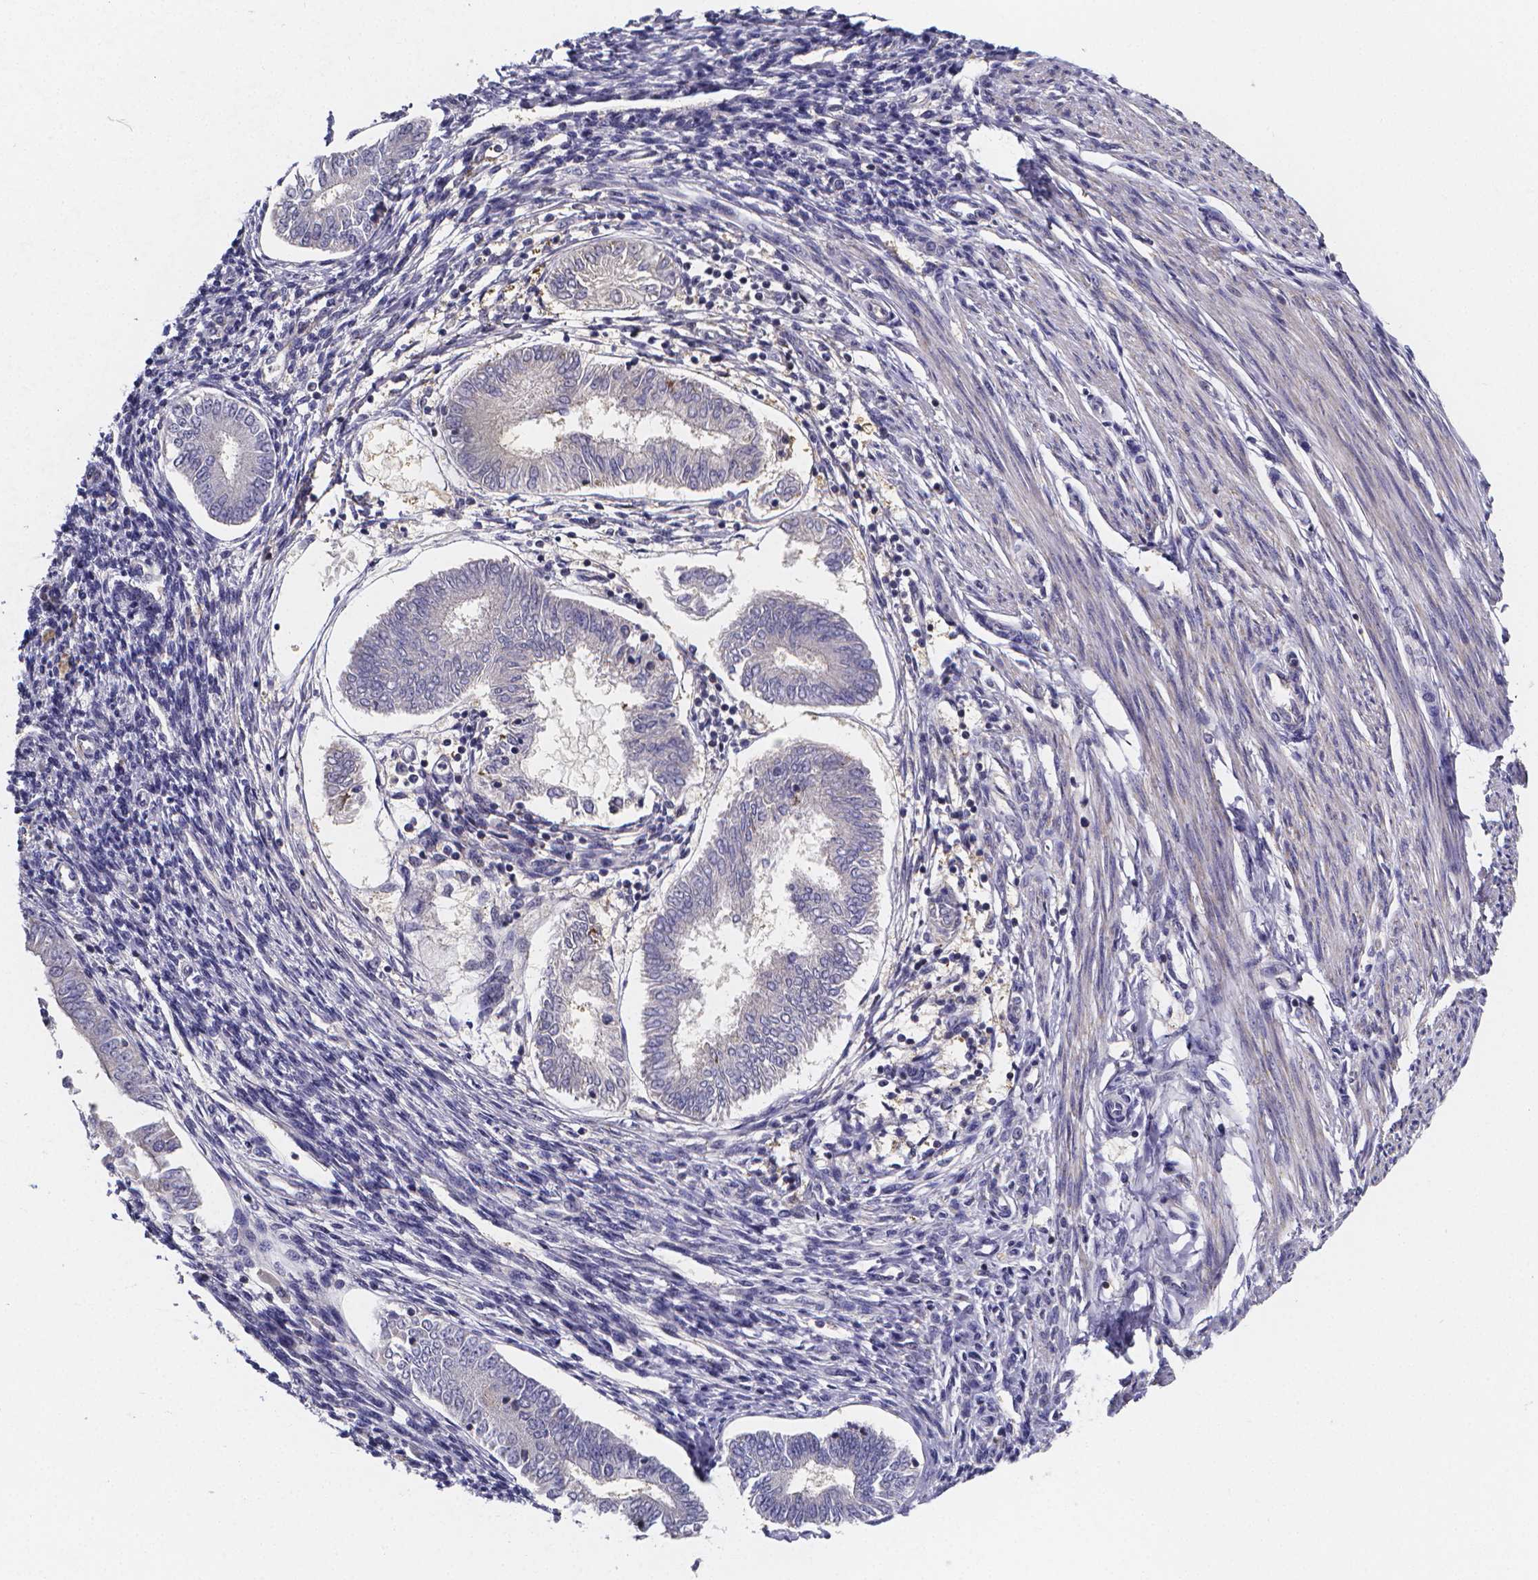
{"staining": {"intensity": "negative", "quantity": "none", "location": "none"}, "tissue": "endometrial cancer", "cell_type": "Tumor cells", "image_type": "cancer", "snomed": [{"axis": "morphology", "description": "Adenocarcinoma, NOS"}, {"axis": "topography", "description": "Endometrium"}], "caption": "Photomicrograph shows no protein expression in tumor cells of adenocarcinoma (endometrial) tissue.", "gene": "PAH", "patient": {"sex": "female", "age": 68}}